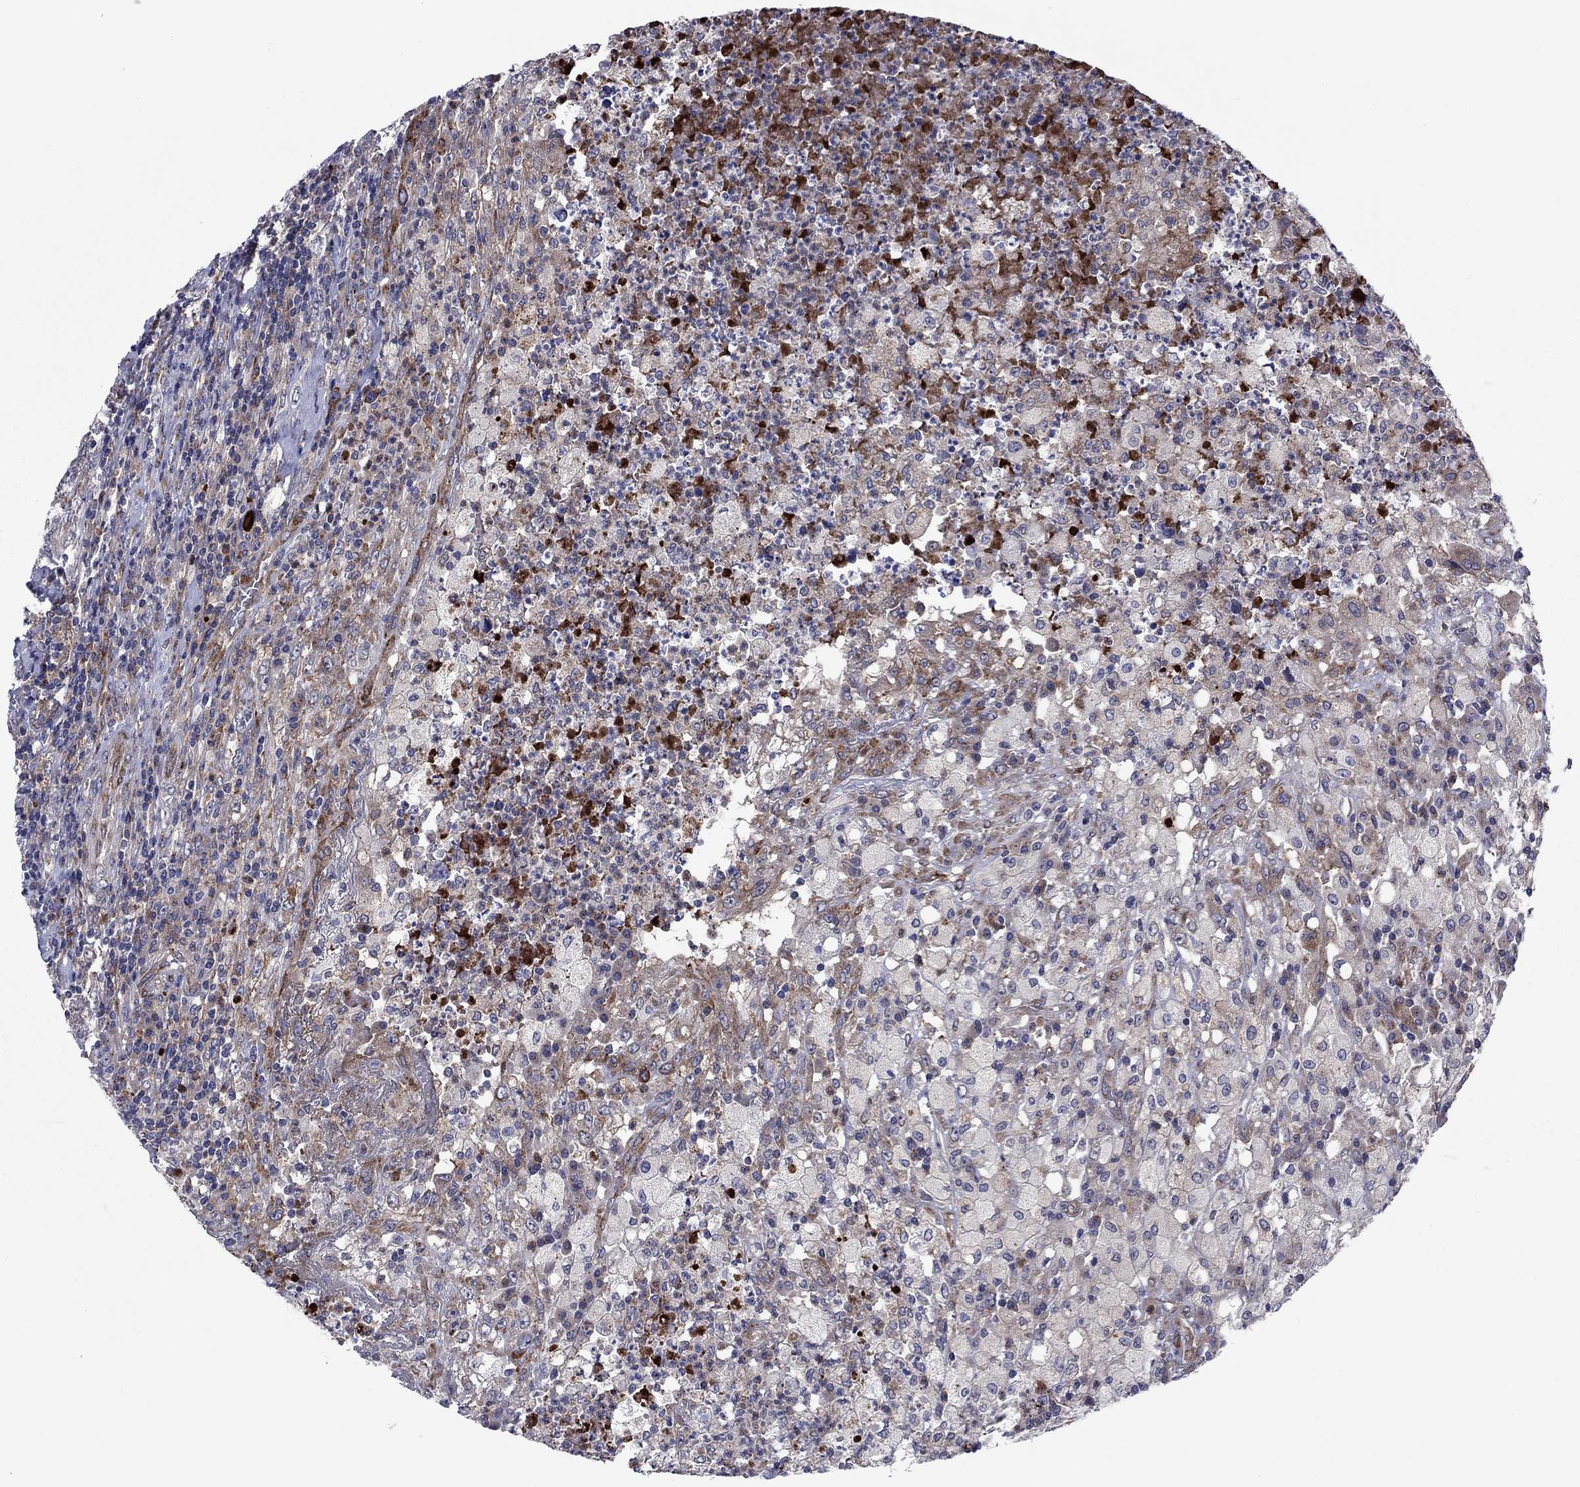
{"staining": {"intensity": "weak", "quantity": "25%-75%", "location": "cytoplasmic/membranous"}, "tissue": "testis cancer", "cell_type": "Tumor cells", "image_type": "cancer", "snomed": [{"axis": "morphology", "description": "Necrosis, NOS"}, {"axis": "morphology", "description": "Carcinoma, Embryonal, NOS"}, {"axis": "topography", "description": "Testis"}], "caption": "Approximately 25%-75% of tumor cells in testis embryonal carcinoma exhibit weak cytoplasmic/membranous protein positivity as visualized by brown immunohistochemical staining.", "gene": "GPR155", "patient": {"sex": "male", "age": 19}}